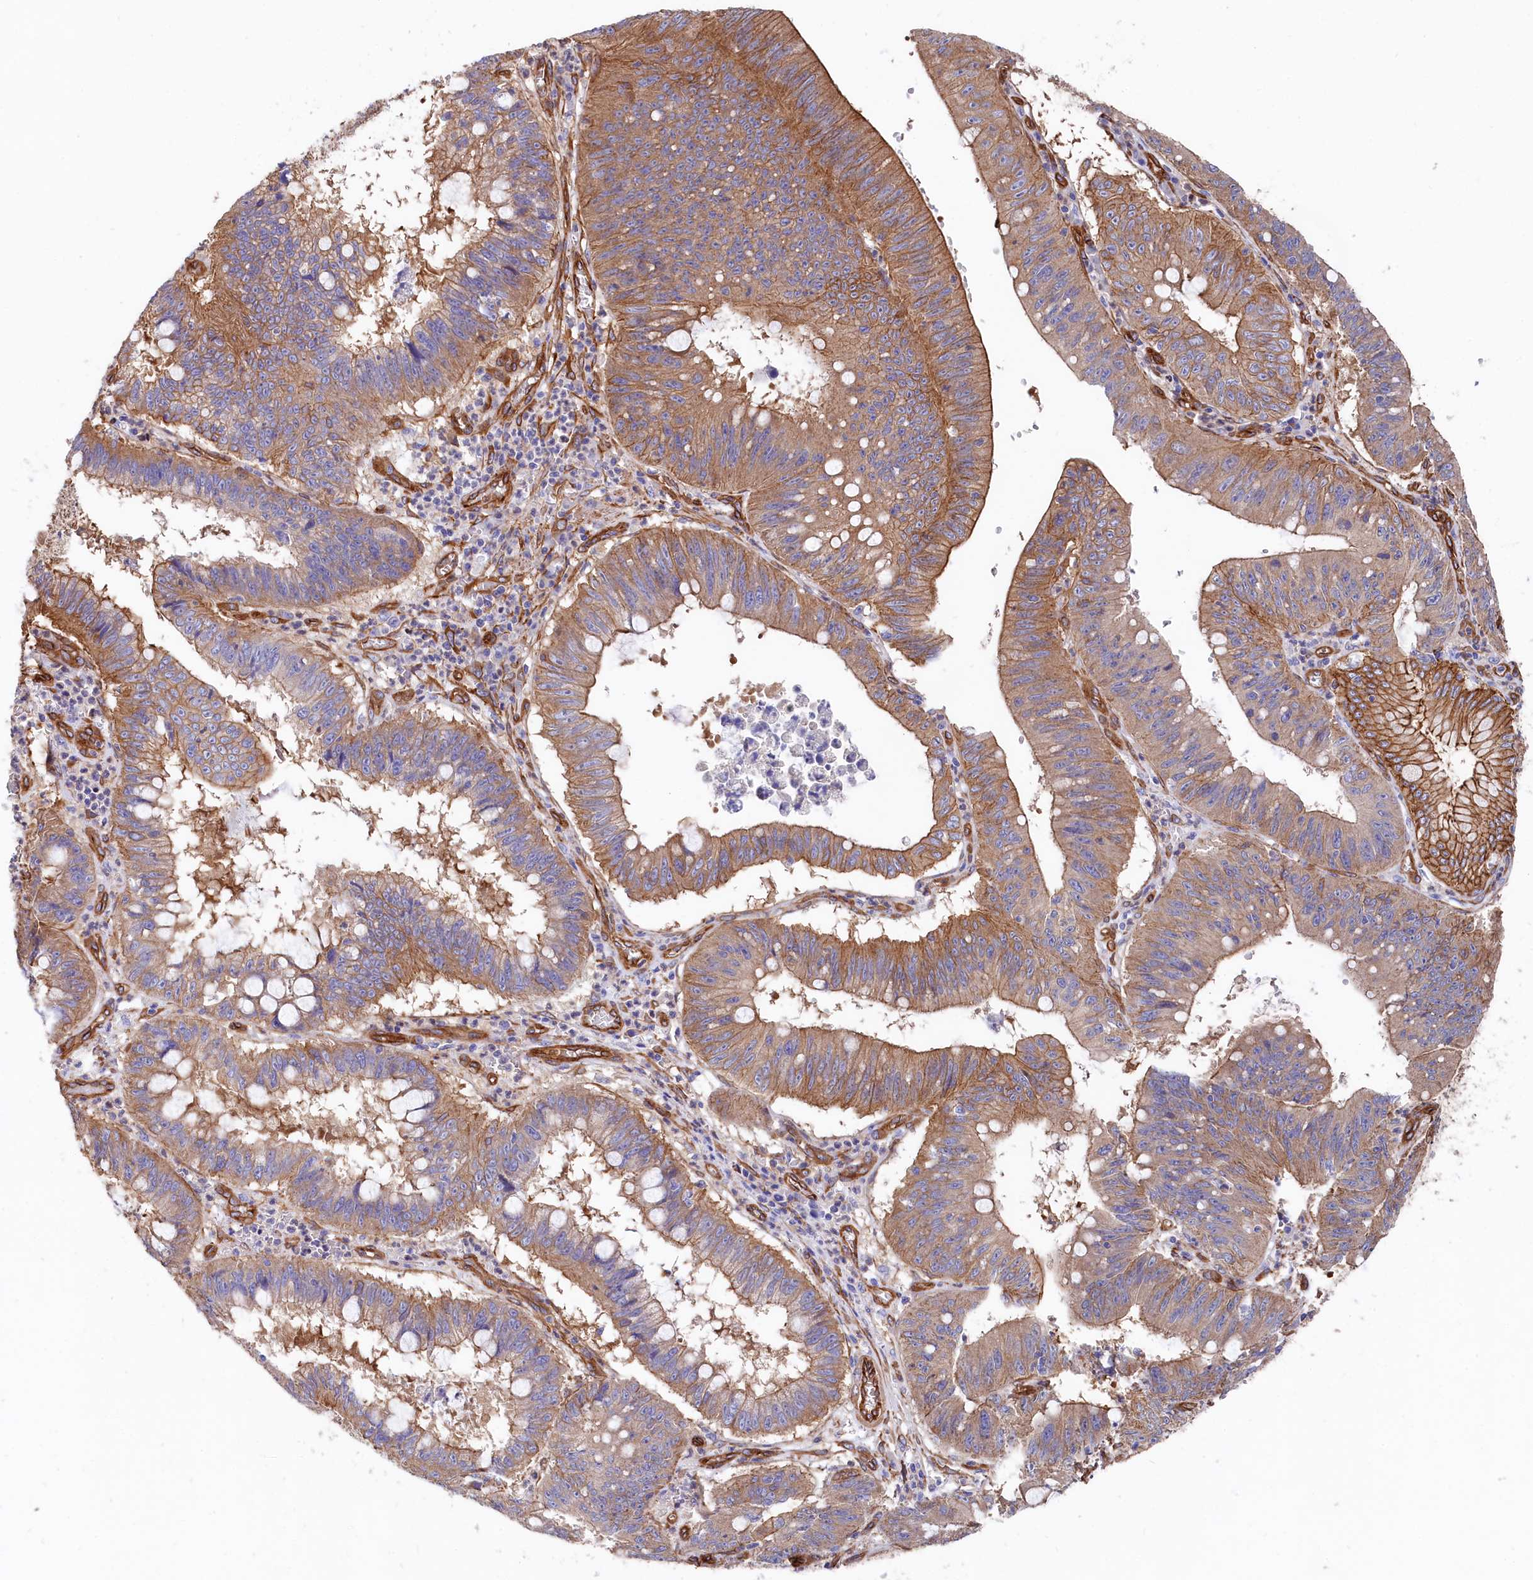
{"staining": {"intensity": "moderate", "quantity": ">75%", "location": "cytoplasmic/membranous"}, "tissue": "stomach cancer", "cell_type": "Tumor cells", "image_type": "cancer", "snomed": [{"axis": "morphology", "description": "Adenocarcinoma, NOS"}, {"axis": "topography", "description": "Stomach"}], "caption": "Protein staining by immunohistochemistry exhibits moderate cytoplasmic/membranous staining in approximately >75% of tumor cells in adenocarcinoma (stomach).", "gene": "TNKS1BP1", "patient": {"sex": "male", "age": 59}}